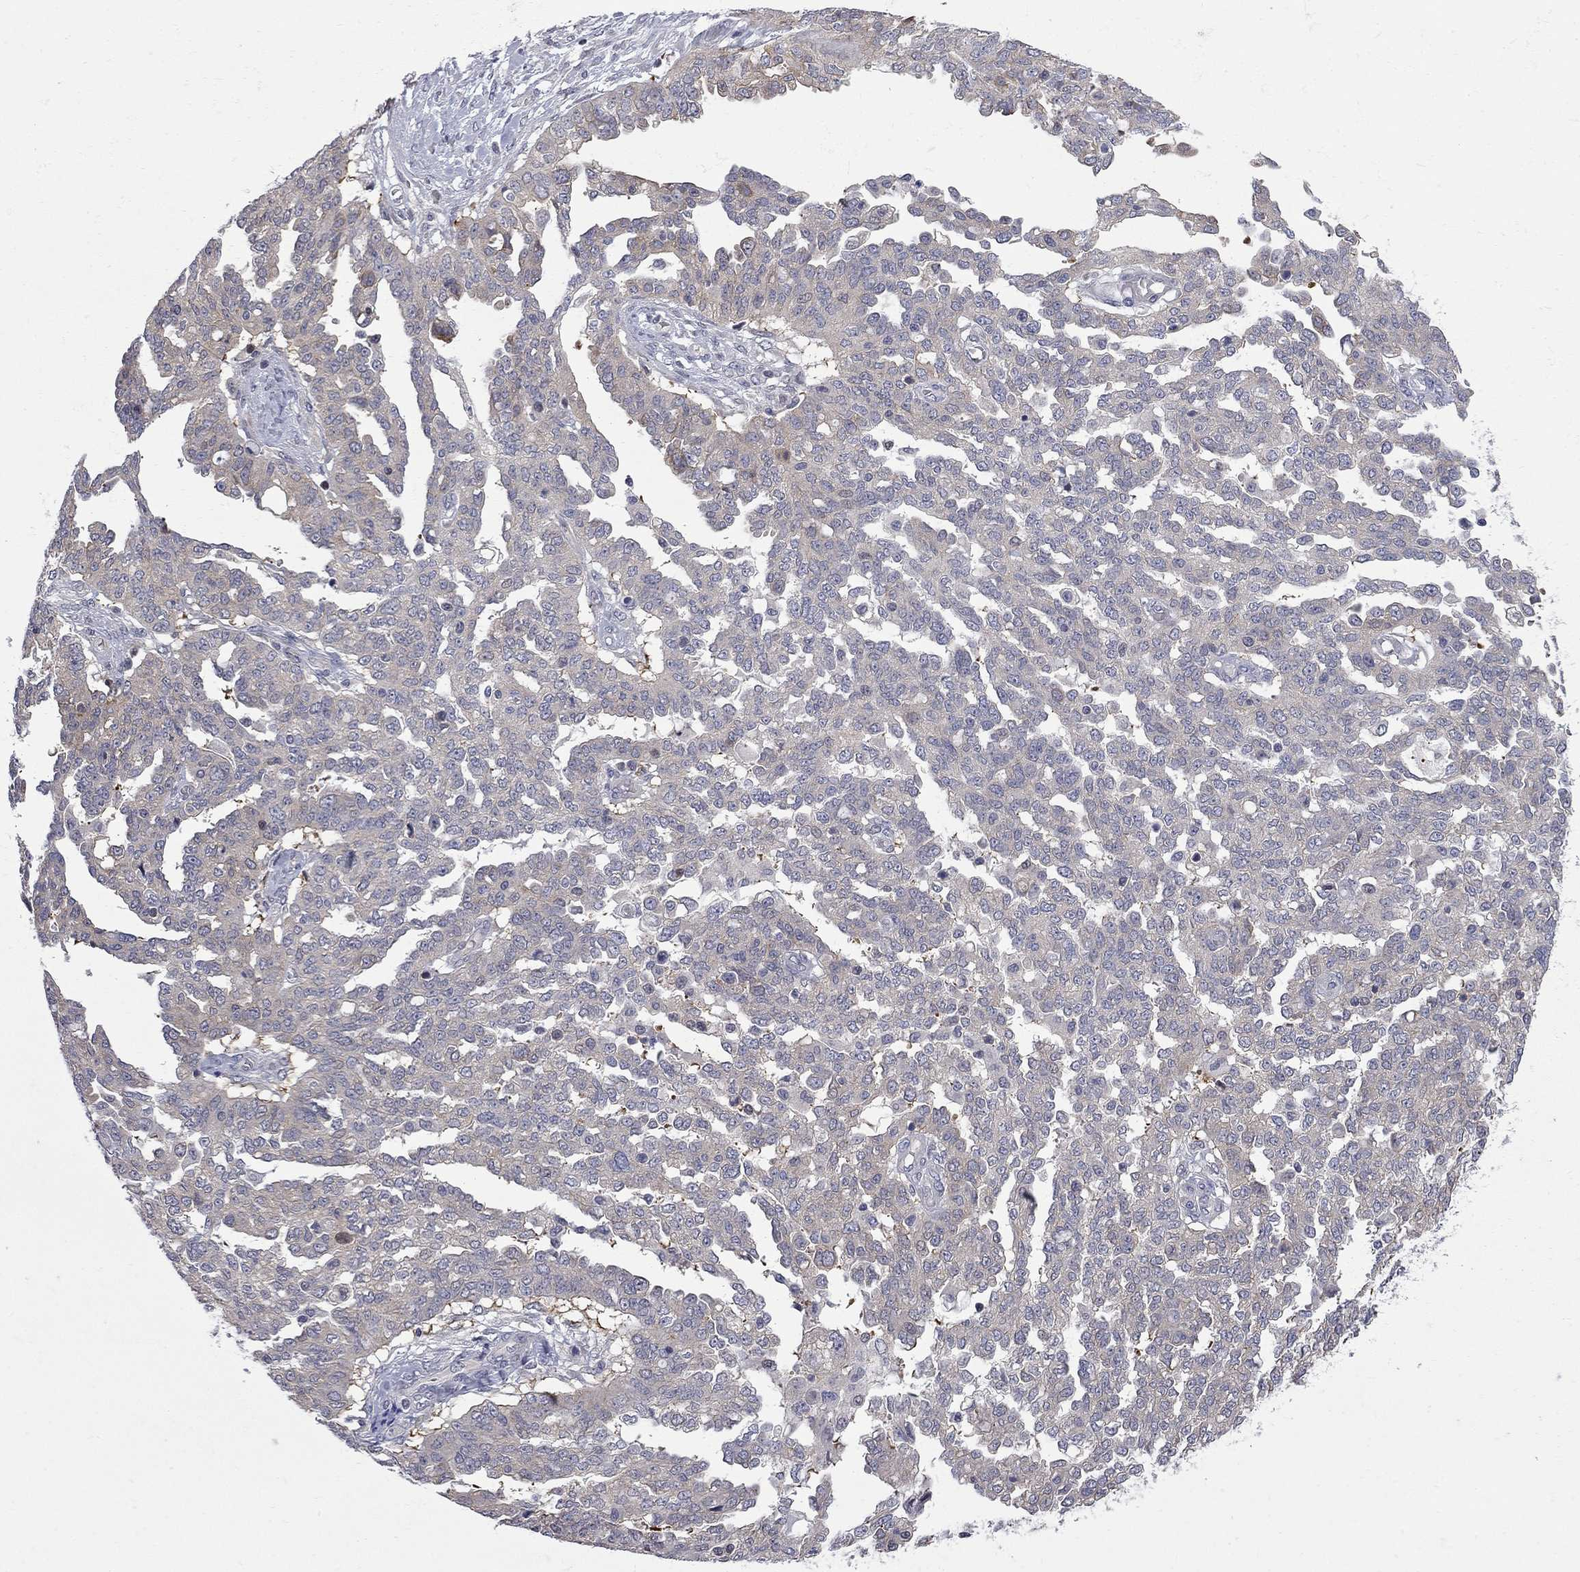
{"staining": {"intensity": "negative", "quantity": "none", "location": "none"}, "tissue": "ovarian cancer", "cell_type": "Tumor cells", "image_type": "cancer", "snomed": [{"axis": "morphology", "description": "Cystadenocarcinoma, serous, NOS"}, {"axis": "topography", "description": "Ovary"}], "caption": "DAB immunohistochemical staining of serous cystadenocarcinoma (ovarian) demonstrates no significant expression in tumor cells.", "gene": "GALNT8", "patient": {"sex": "female", "age": 67}}